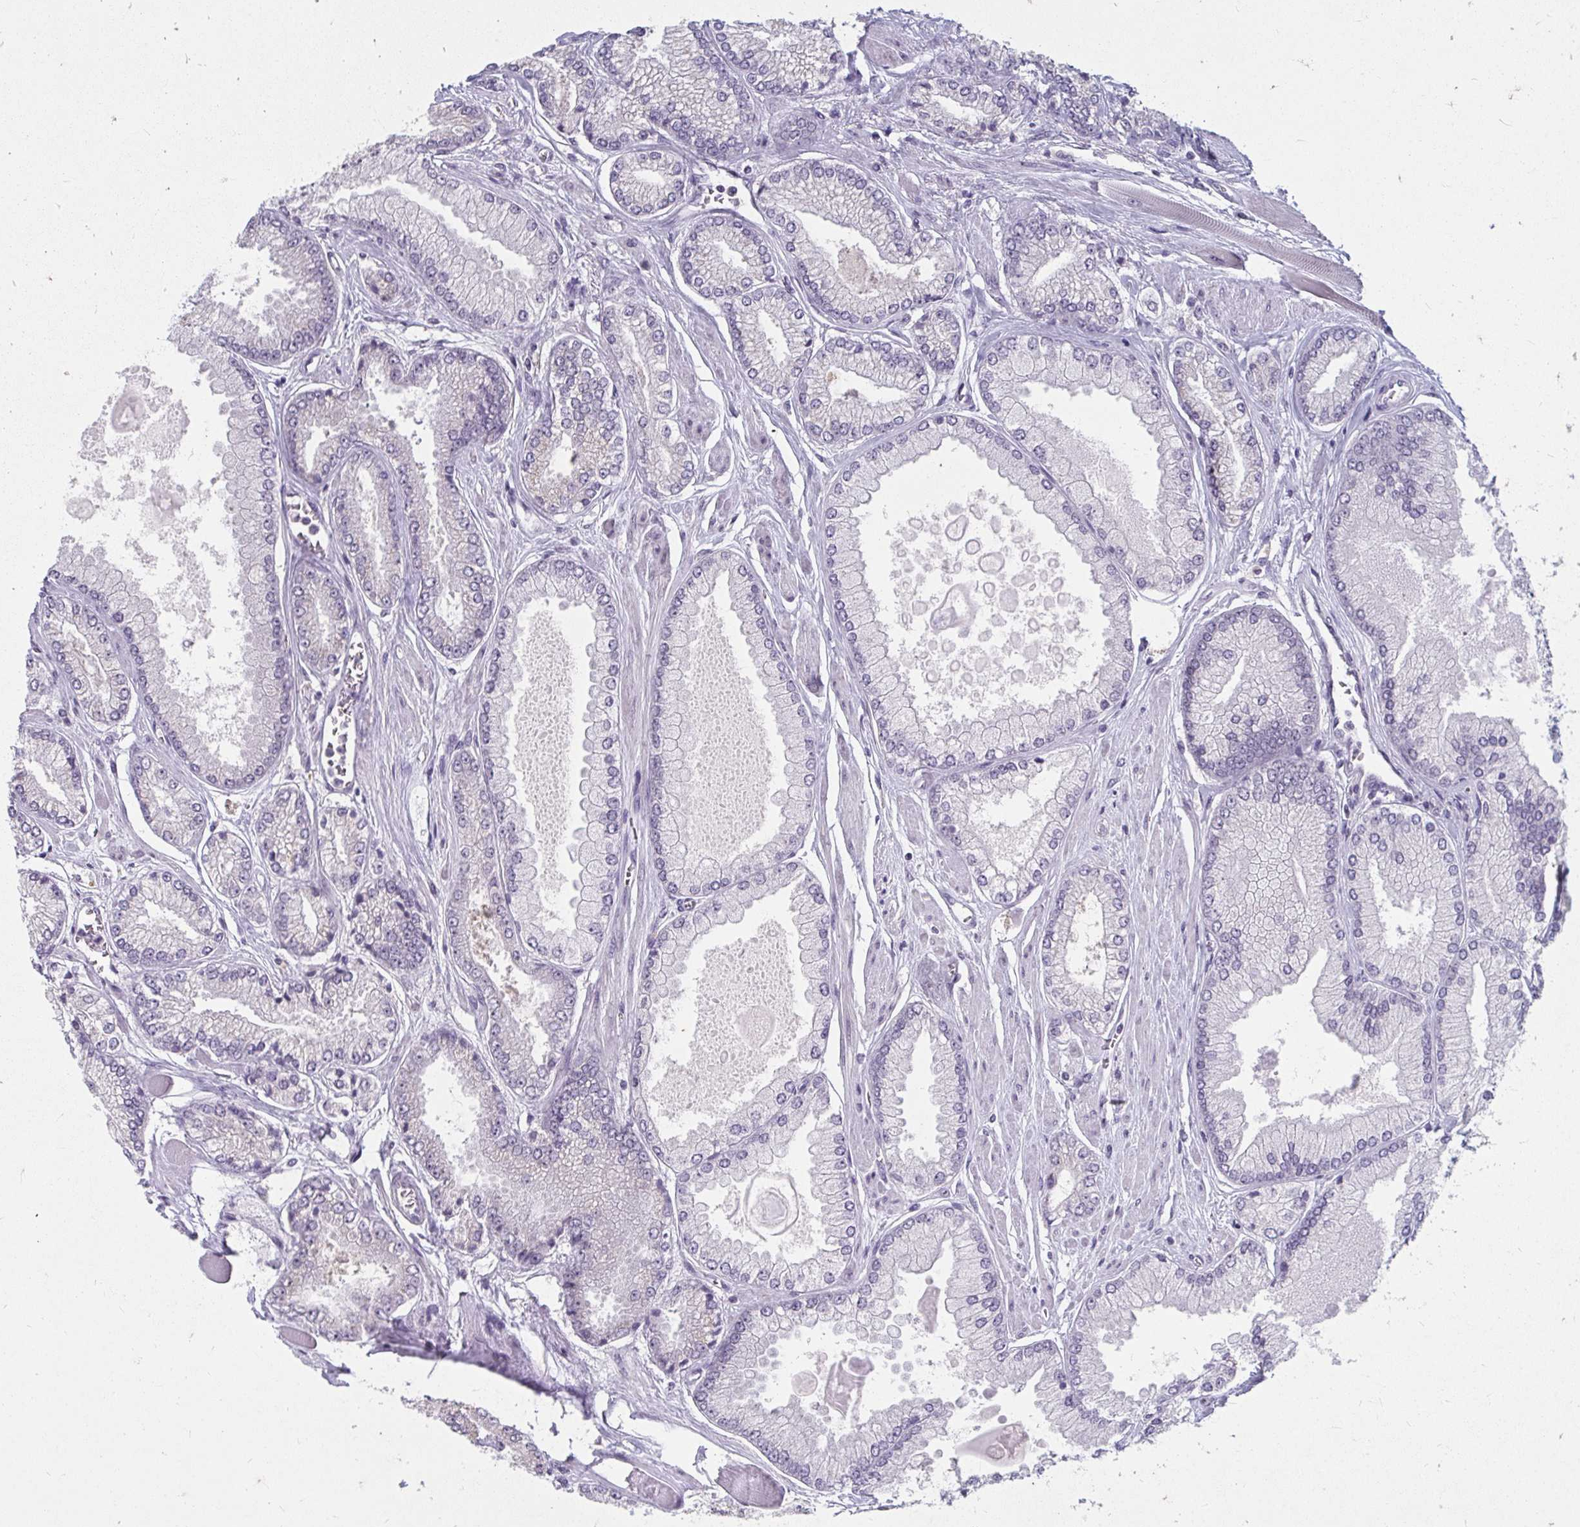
{"staining": {"intensity": "negative", "quantity": "none", "location": "none"}, "tissue": "prostate cancer", "cell_type": "Tumor cells", "image_type": "cancer", "snomed": [{"axis": "morphology", "description": "Adenocarcinoma, Low grade"}, {"axis": "topography", "description": "Prostate"}], "caption": "There is no significant staining in tumor cells of low-grade adenocarcinoma (prostate).", "gene": "NUP133", "patient": {"sex": "male", "age": 67}}